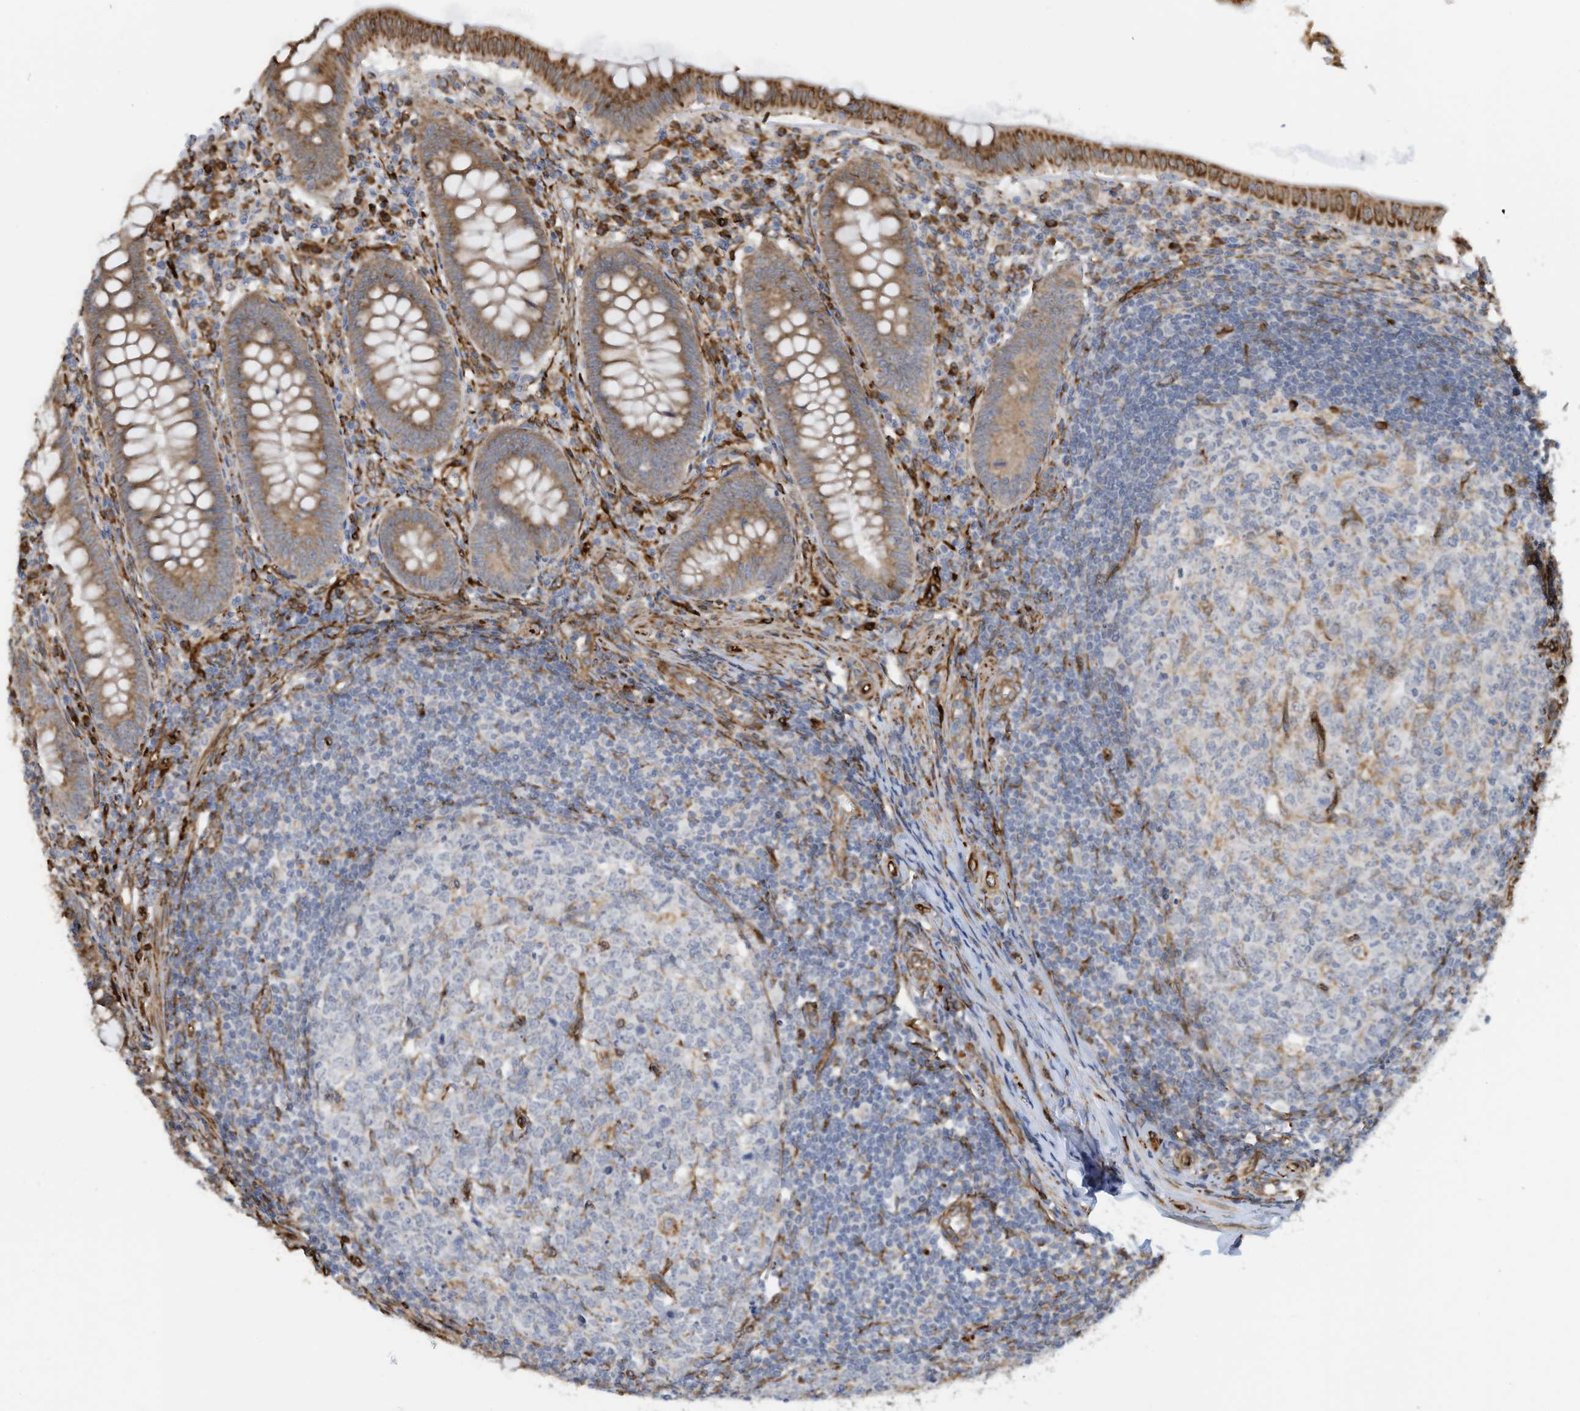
{"staining": {"intensity": "moderate", "quantity": ">75%", "location": "cytoplasmic/membranous"}, "tissue": "appendix", "cell_type": "Glandular cells", "image_type": "normal", "snomed": [{"axis": "morphology", "description": "Normal tissue, NOS"}, {"axis": "topography", "description": "Appendix"}], "caption": "Immunohistochemical staining of normal appendix displays >75% levels of moderate cytoplasmic/membranous protein staining in approximately >75% of glandular cells.", "gene": "ZBTB45", "patient": {"sex": "male", "age": 14}}